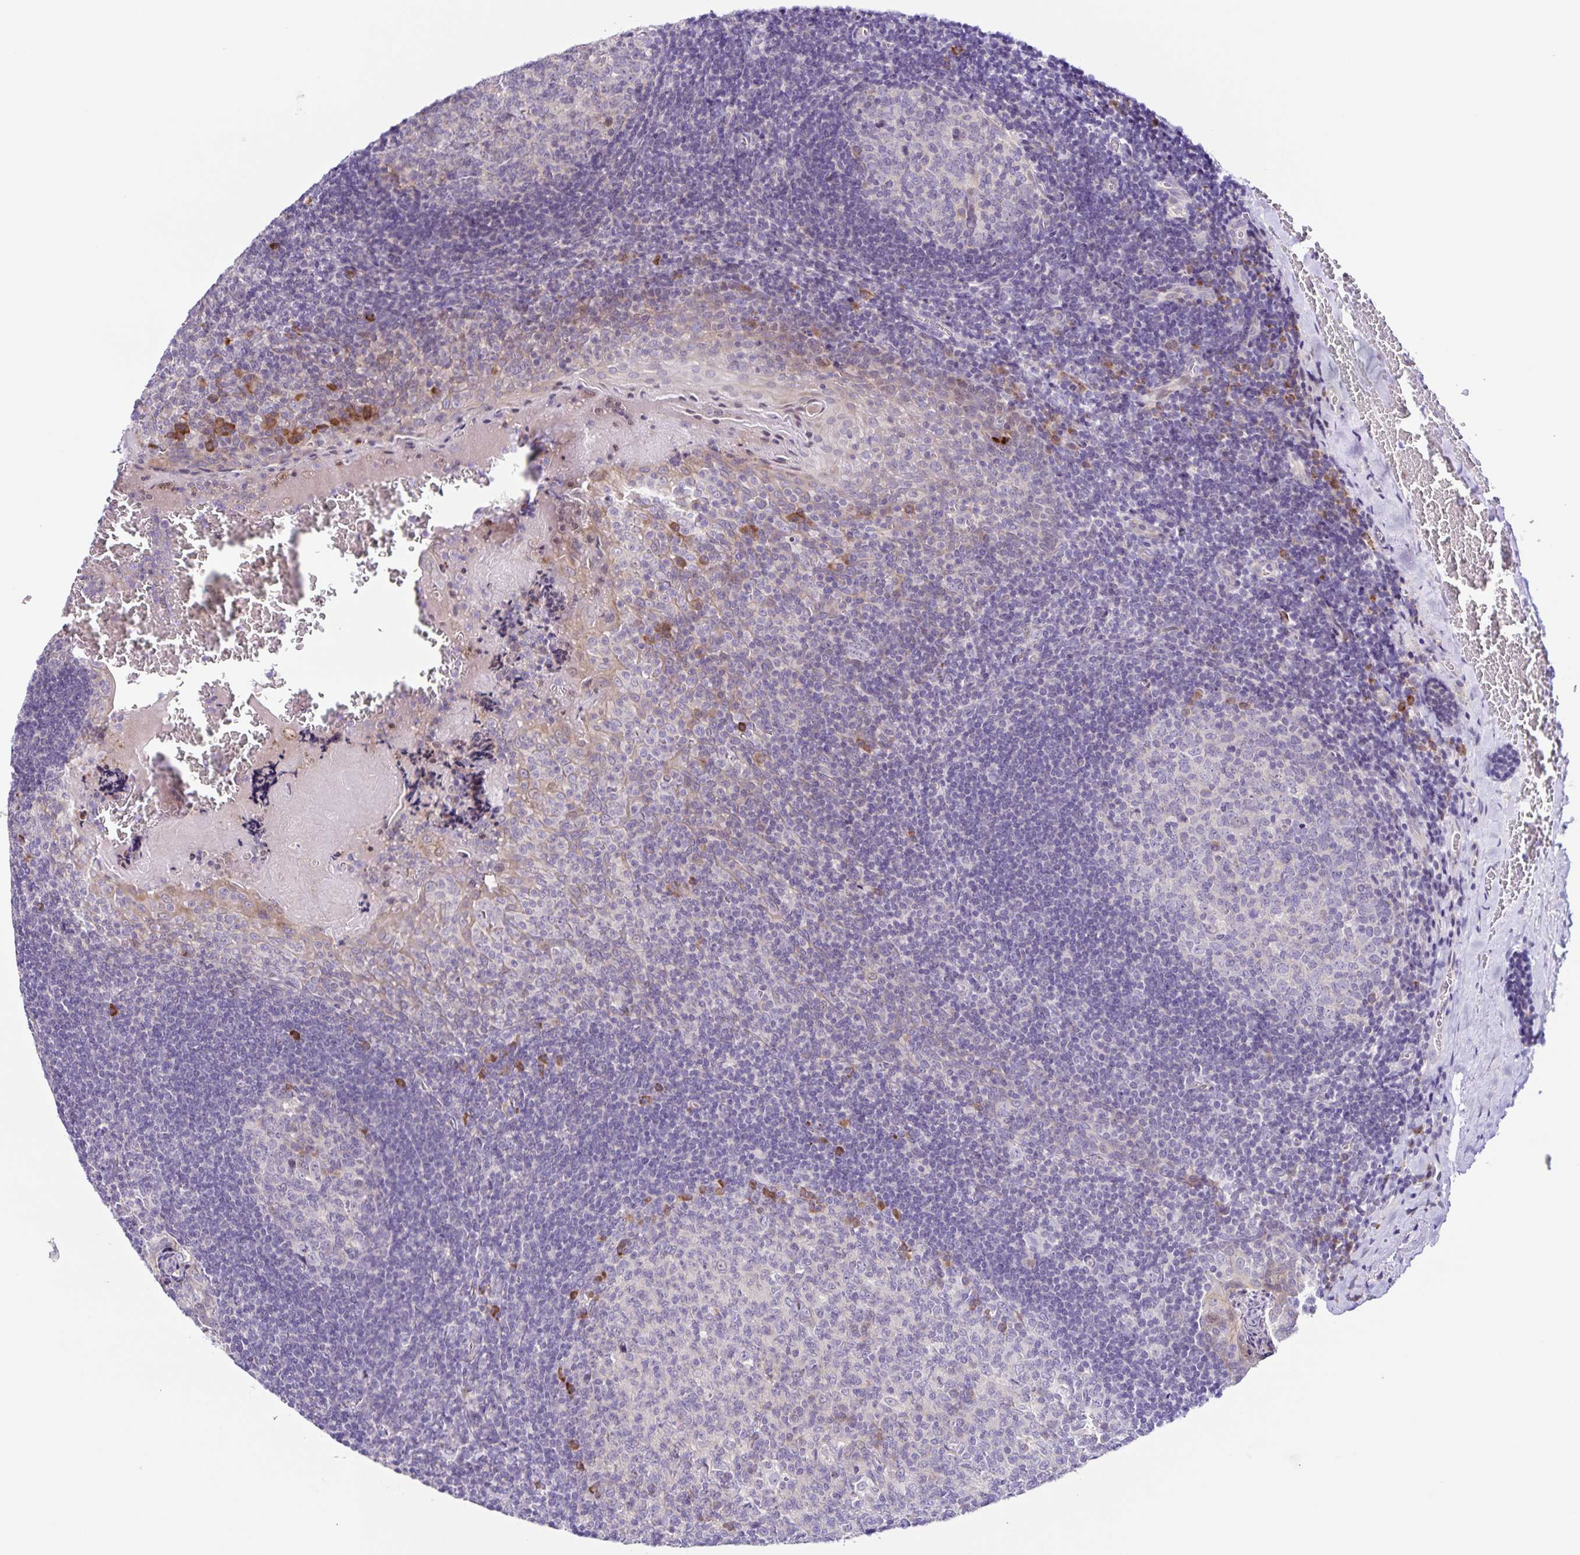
{"staining": {"intensity": "moderate", "quantity": "<25%", "location": "cytoplasmic/membranous"}, "tissue": "tonsil", "cell_type": "Germinal center cells", "image_type": "normal", "snomed": [{"axis": "morphology", "description": "Normal tissue, NOS"}, {"axis": "morphology", "description": "Inflammation, NOS"}, {"axis": "topography", "description": "Tonsil"}], "caption": "Protein staining by immunohistochemistry exhibits moderate cytoplasmic/membranous expression in approximately <25% of germinal center cells in unremarkable tonsil. Nuclei are stained in blue.", "gene": "RNFT2", "patient": {"sex": "female", "age": 31}}